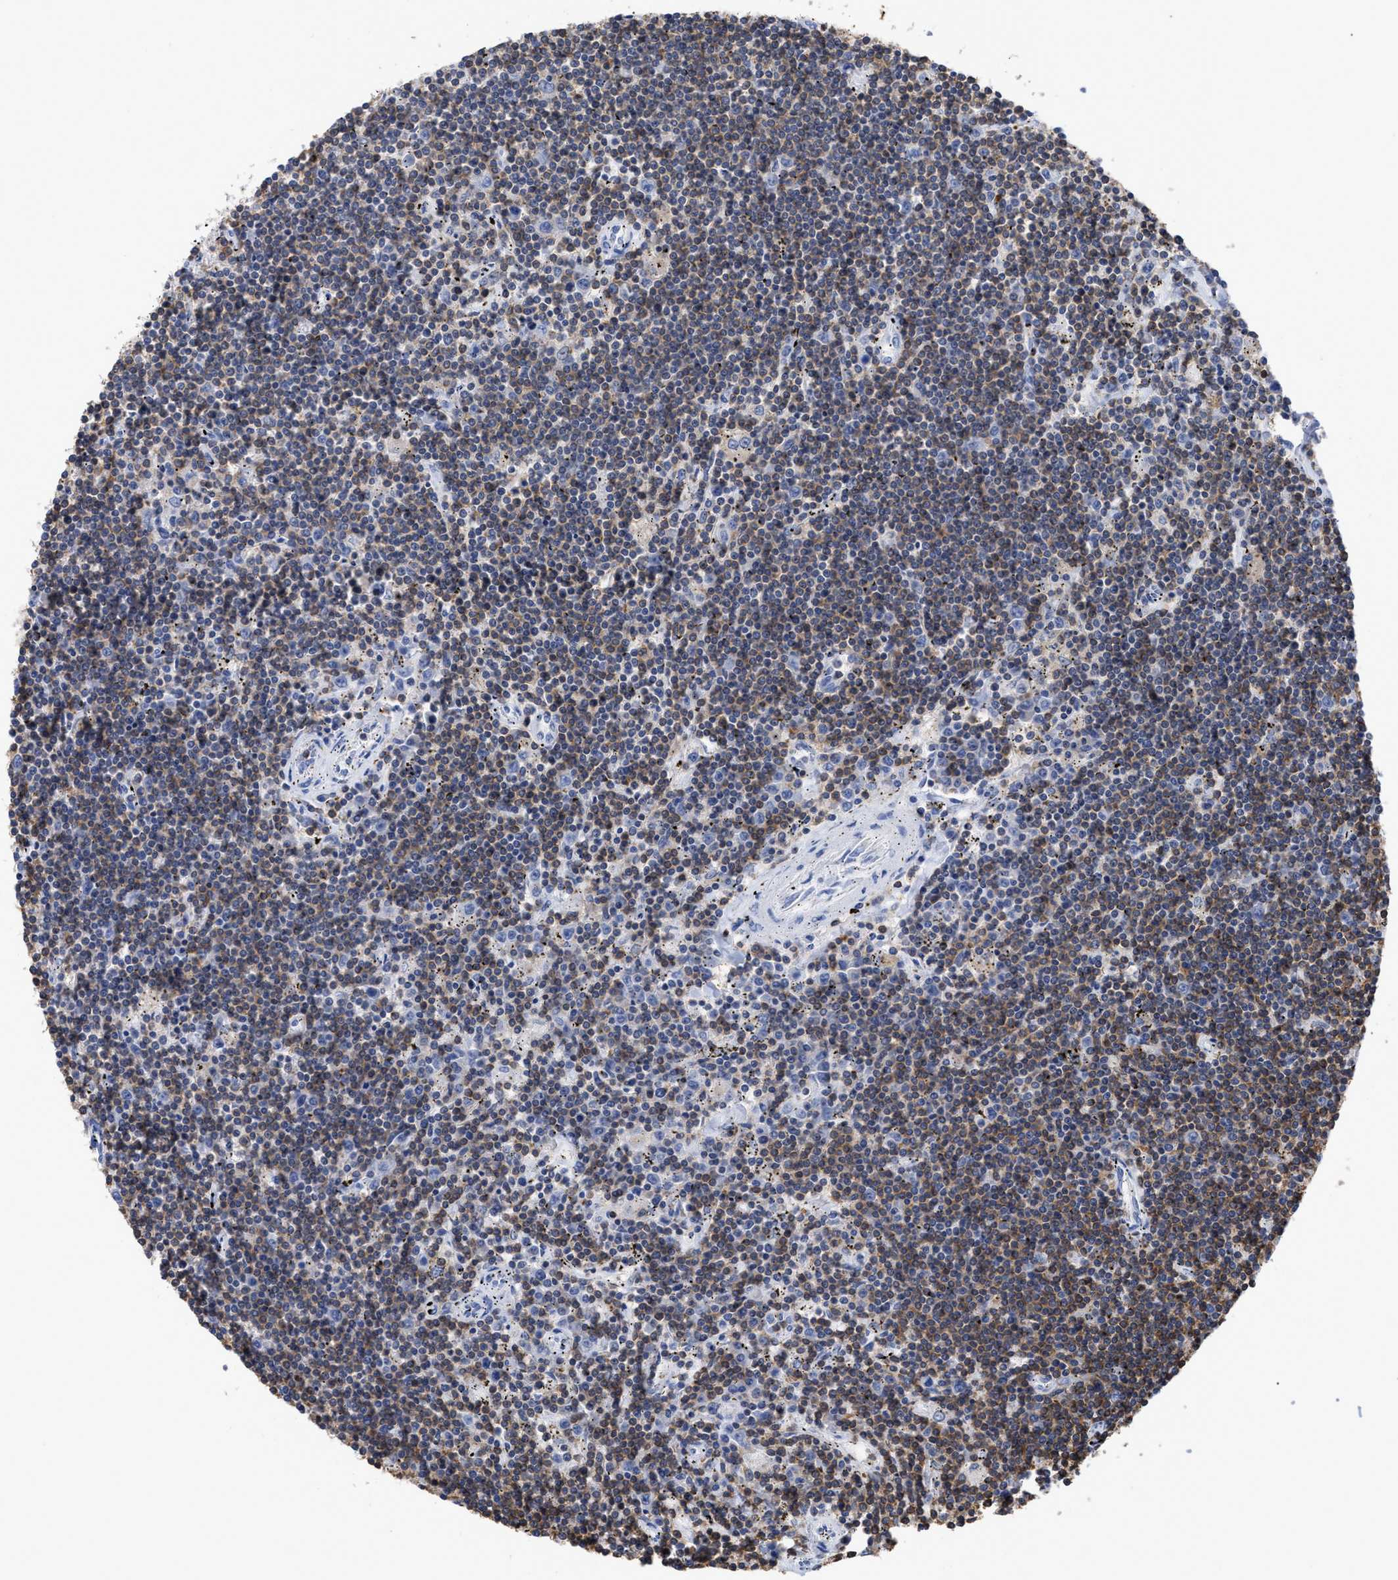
{"staining": {"intensity": "moderate", "quantity": "25%-75%", "location": "cytoplasmic/membranous"}, "tissue": "lymphoma", "cell_type": "Tumor cells", "image_type": "cancer", "snomed": [{"axis": "morphology", "description": "Malignant lymphoma, non-Hodgkin's type, Low grade"}, {"axis": "topography", "description": "Spleen"}], "caption": "DAB (3,3'-diaminobenzidine) immunohistochemical staining of human lymphoma exhibits moderate cytoplasmic/membranous protein expression in about 25%-75% of tumor cells. (DAB IHC with brightfield microscopy, high magnification).", "gene": "HCLS1", "patient": {"sex": "male", "age": 76}}